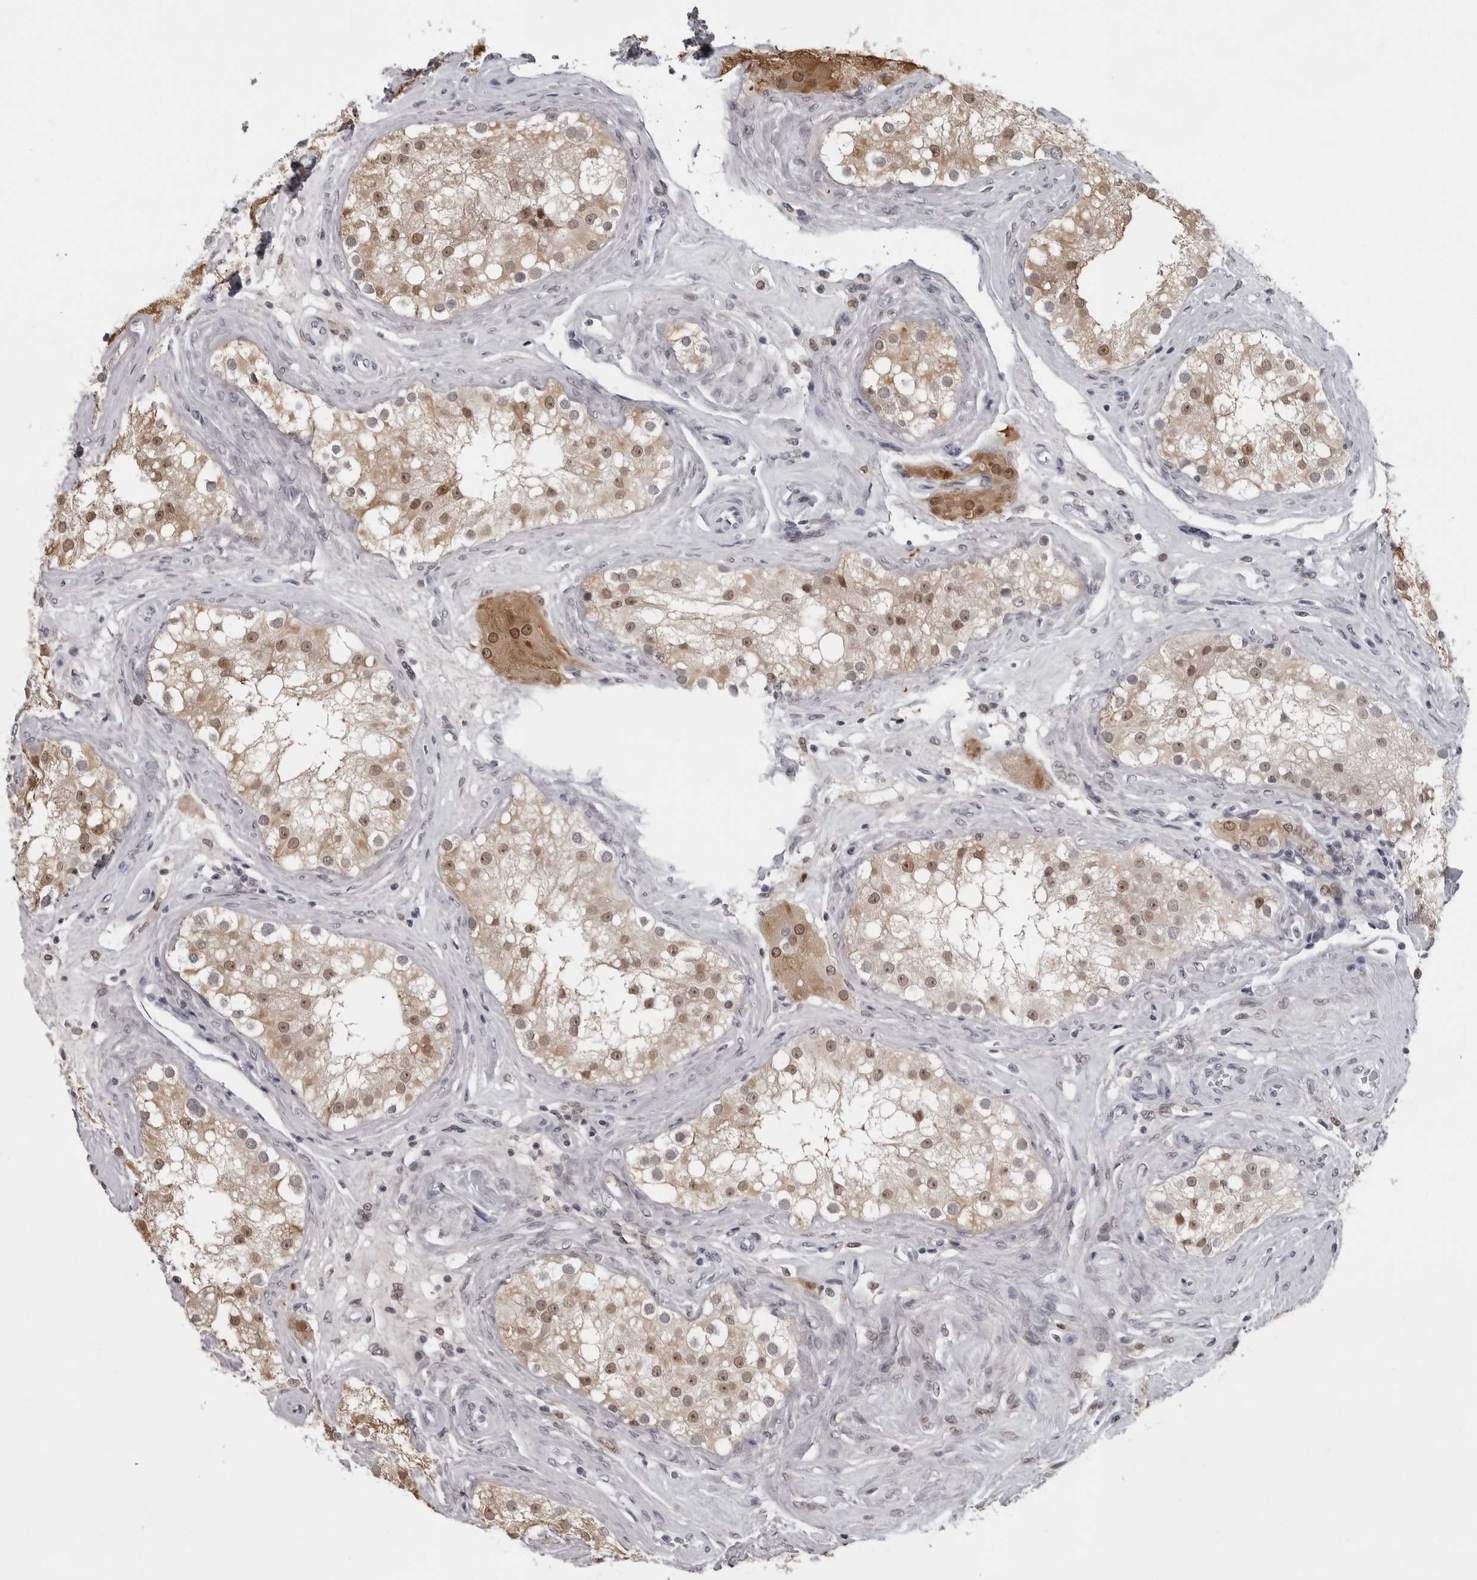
{"staining": {"intensity": "weak", "quantity": "25%-75%", "location": "cytoplasmic/membranous,nuclear"}, "tissue": "testis", "cell_type": "Cells in seminiferous ducts", "image_type": "normal", "snomed": [{"axis": "morphology", "description": "Normal tissue, NOS"}, {"axis": "topography", "description": "Testis"}], "caption": "A micrograph showing weak cytoplasmic/membranous,nuclear staining in about 25%-75% of cells in seminiferous ducts in benign testis, as visualized by brown immunohistochemical staining.", "gene": "LZIC", "patient": {"sex": "male", "age": 84}}